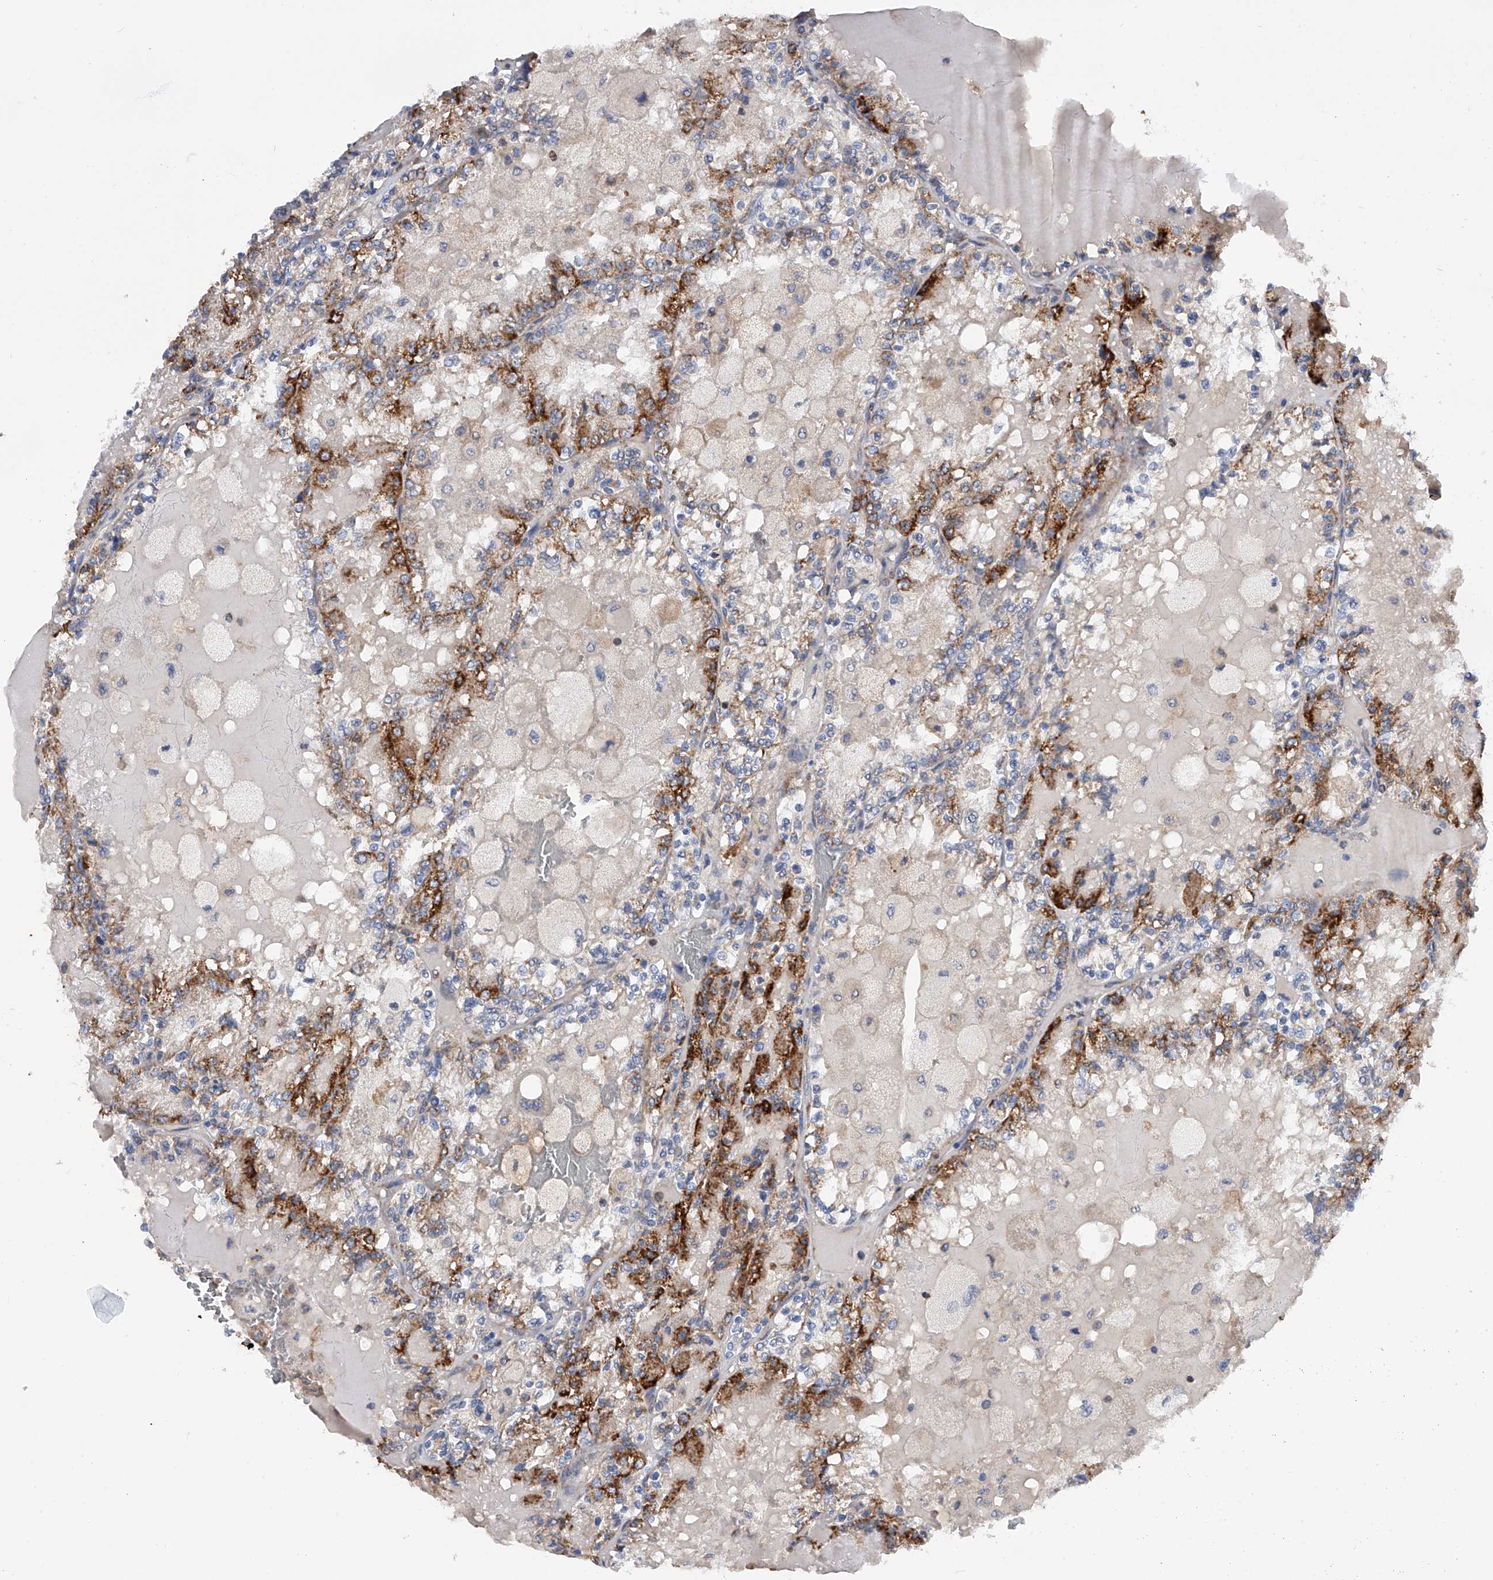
{"staining": {"intensity": "strong", "quantity": "25%-75%", "location": "cytoplasmic/membranous"}, "tissue": "renal cancer", "cell_type": "Tumor cells", "image_type": "cancer", "snomed": [{"axis": "morphology", "description": "Adenocarcinoma, NOS"}, {"axis": "topography", "description": "Kidney"}], "caption": "Human adenocarcinoma (renal) stained with a protein marker demonstrates strong staining in tumor cells.", "gene": "PDSS2", "patient": {"sex": "female", "age": 56}}